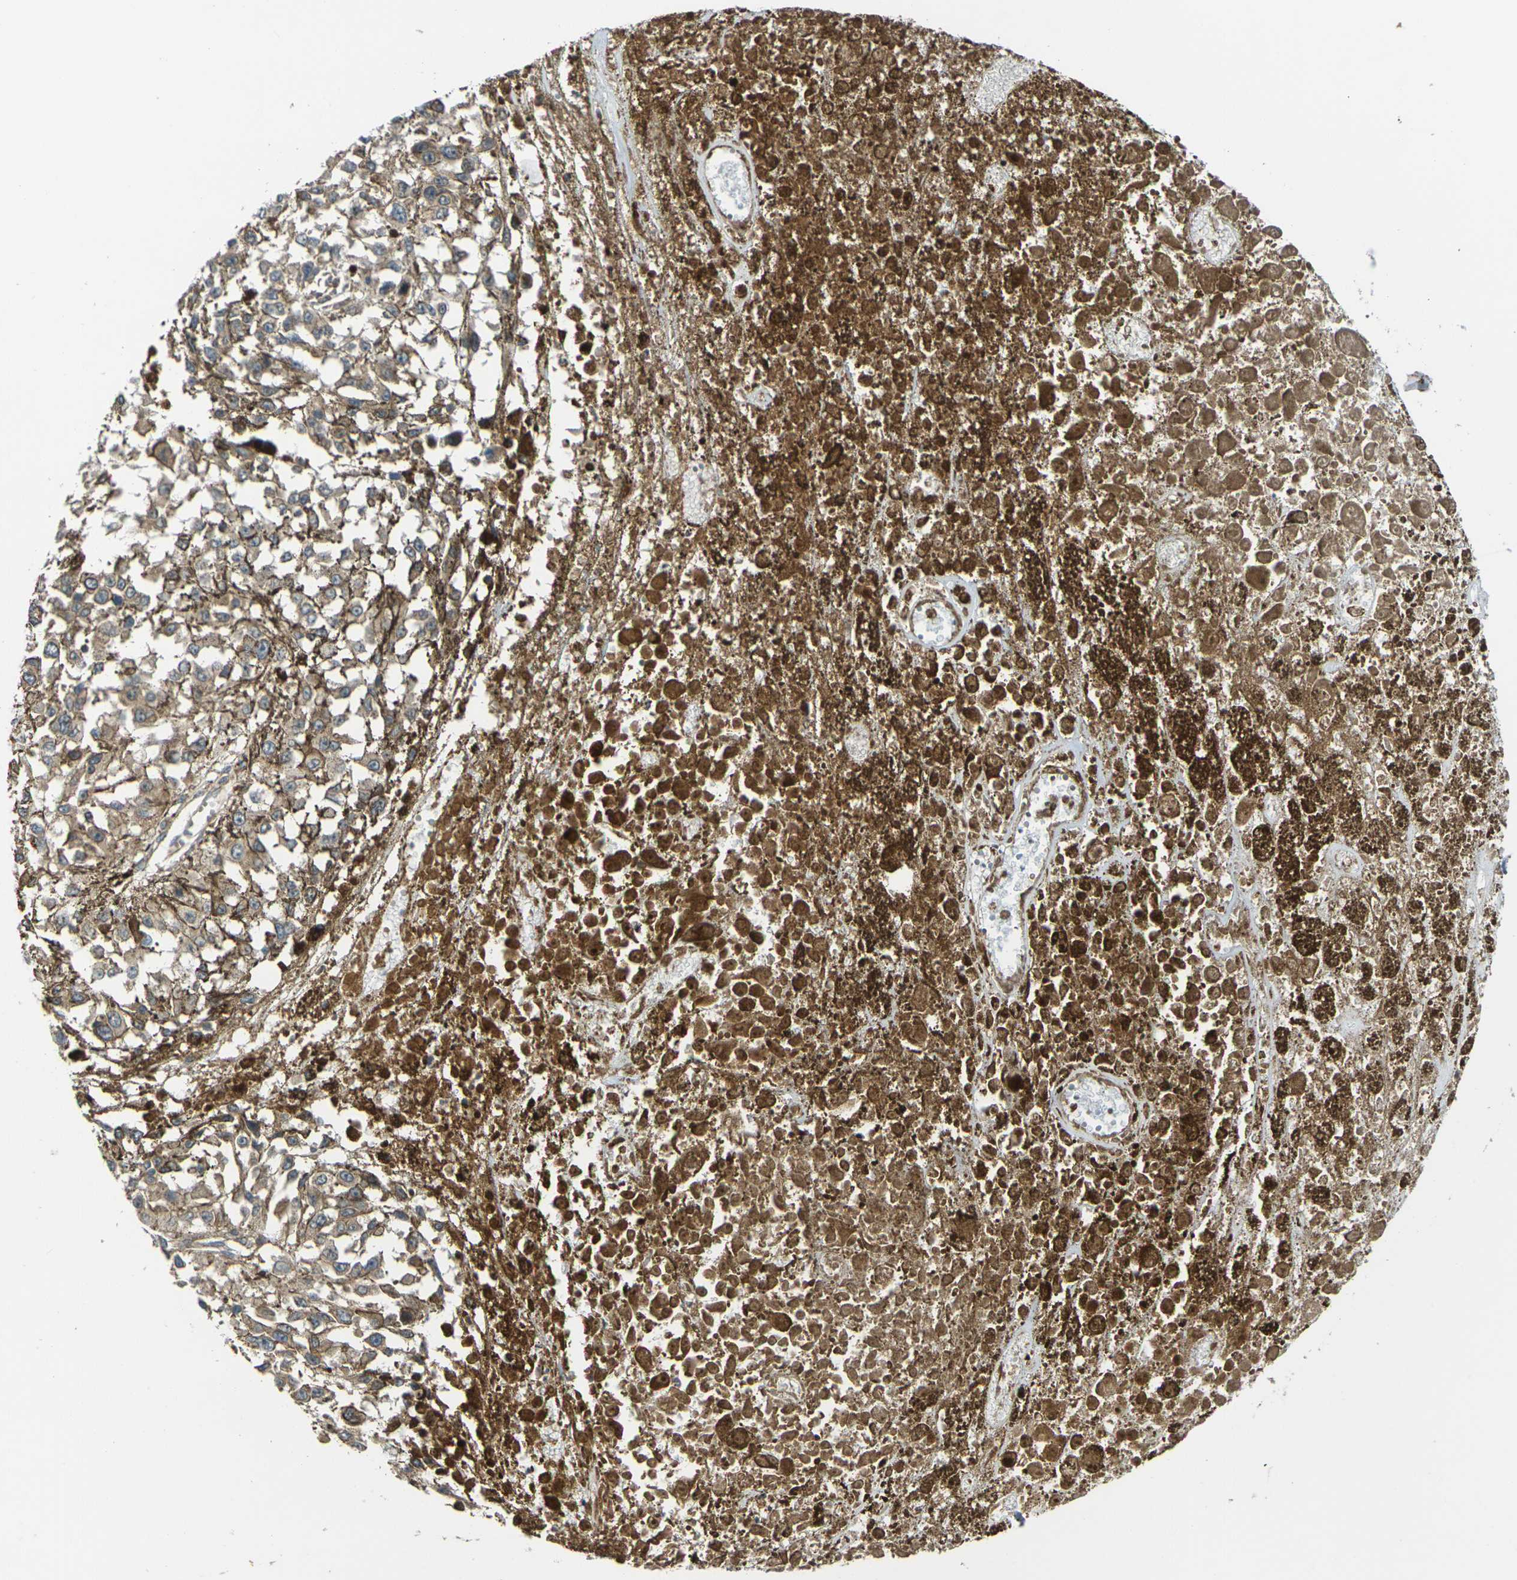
{"staining": {"intensity": "moderate", "quantity": ">75%", "location": "cytoplasmic/membranous"}, "tissue": "melanoma", "cell_type": "Tumor cells", "image_type": "cancer", "snomed": [{"axis": "morphology", "description": "Malignant melanoma, Metastatic site"}, {"axis": "topography", "description": "Lymph node"}], "caption": "DAB (3,3'-diaminobenzidine) immunohistochemical staining of melanoma displays moderate cytoplasmic/membranous protein expression in about >75% of tumor cells. Nuclei are stained in blue.", "gene": "FZD1", "patient": {"sex": "male", "age": 59}}